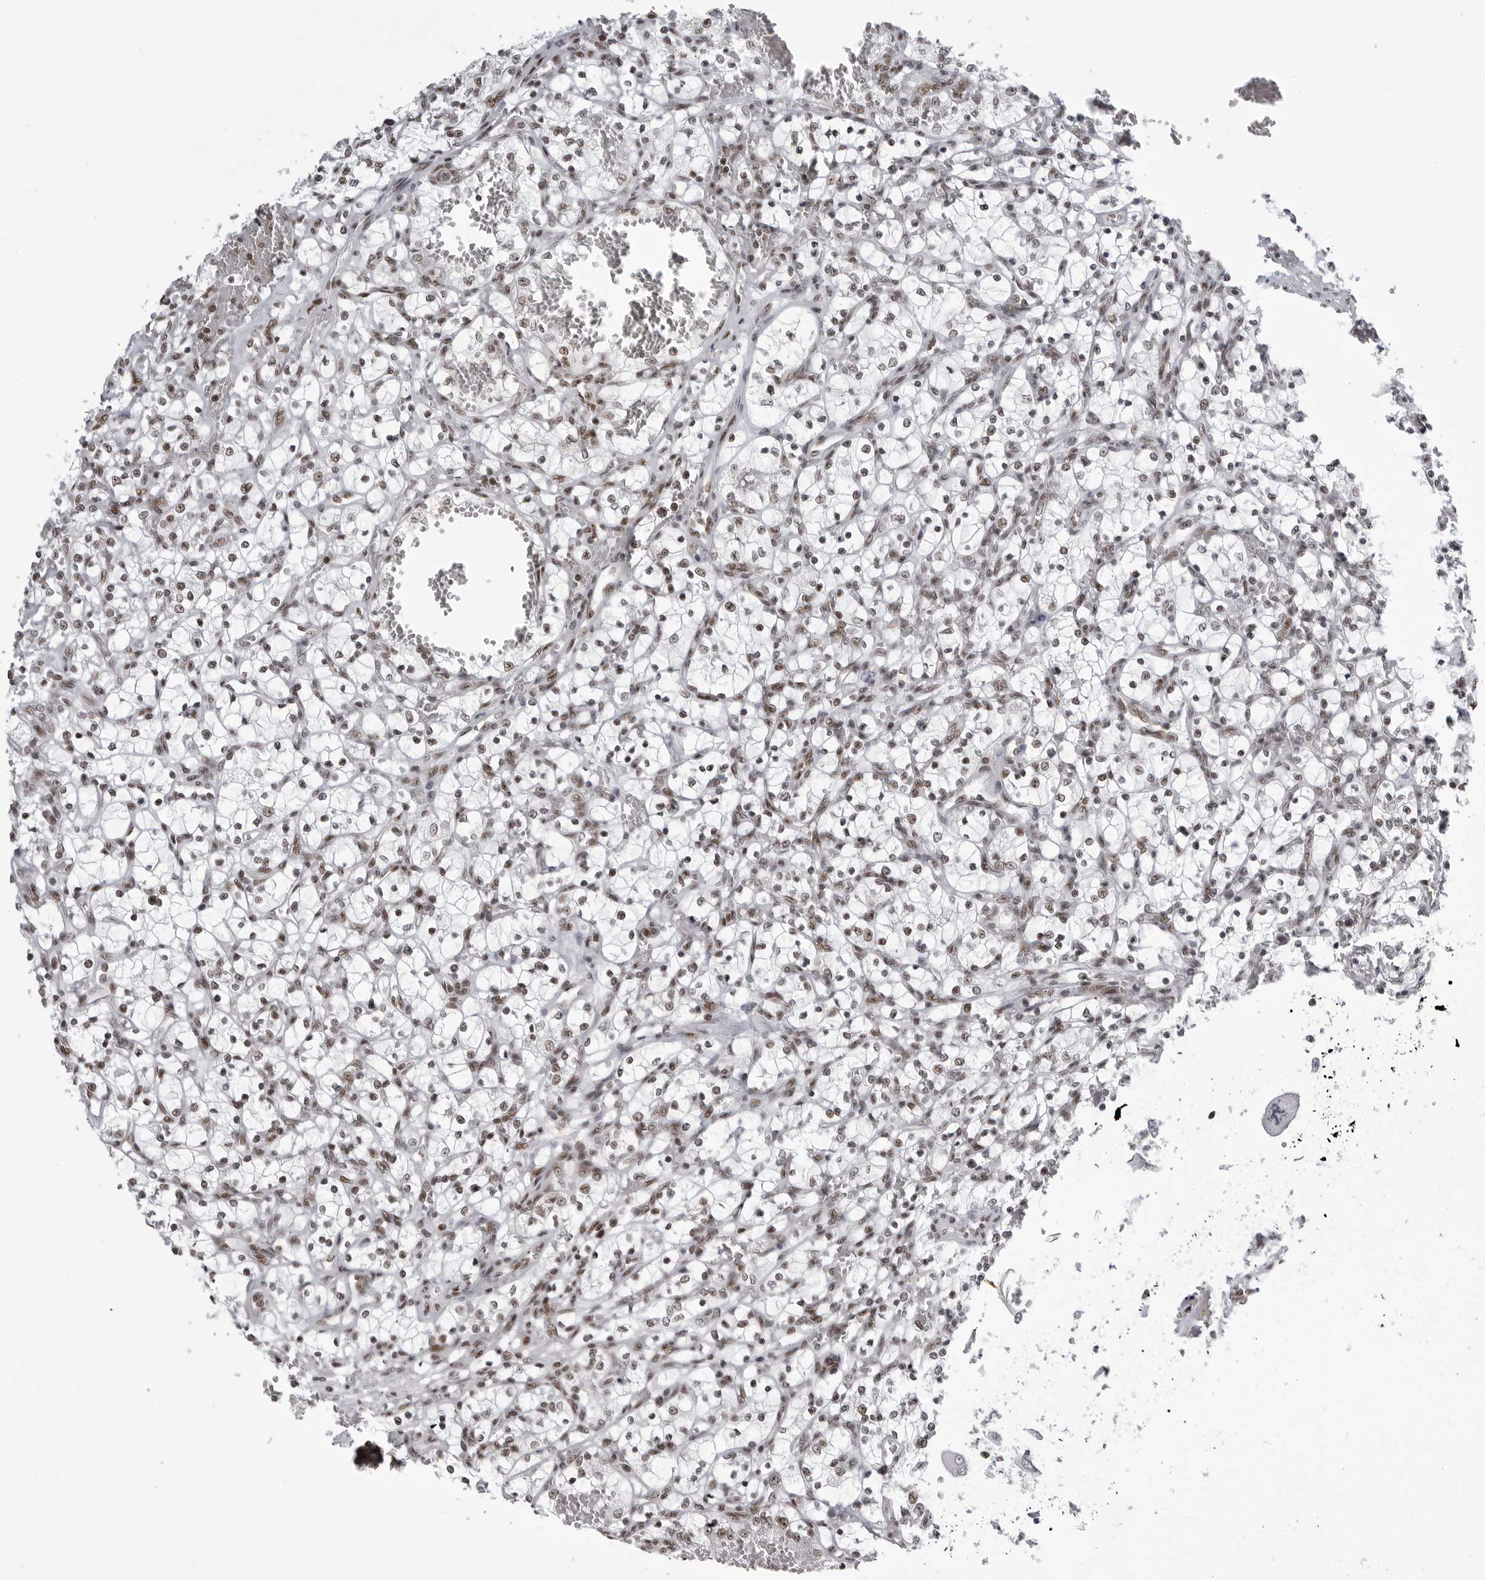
{"staining": {"intensity": "weak", "quantity": "25%-75%", "location": "nuclear"}, "tissue": "renal cancer", "cell_type": "Tumor cells", "image_type": "cancer", "snomed": [{"axis": "morphology", "description": "Adenocarcinoma, NOS"}, {"axis": "topography", "description": "Kidney"}], "caption": "This micrograph displays adenocarcinoma (renal) stained with immunohistochemistry (IHC) to label a protein in brown. The nuclear of tumor cells show weak positivity for the protein. Nuclei are counter-stained blue.", "gene": "WRAP53", "patient": {"sex": "female", "age": 69}}